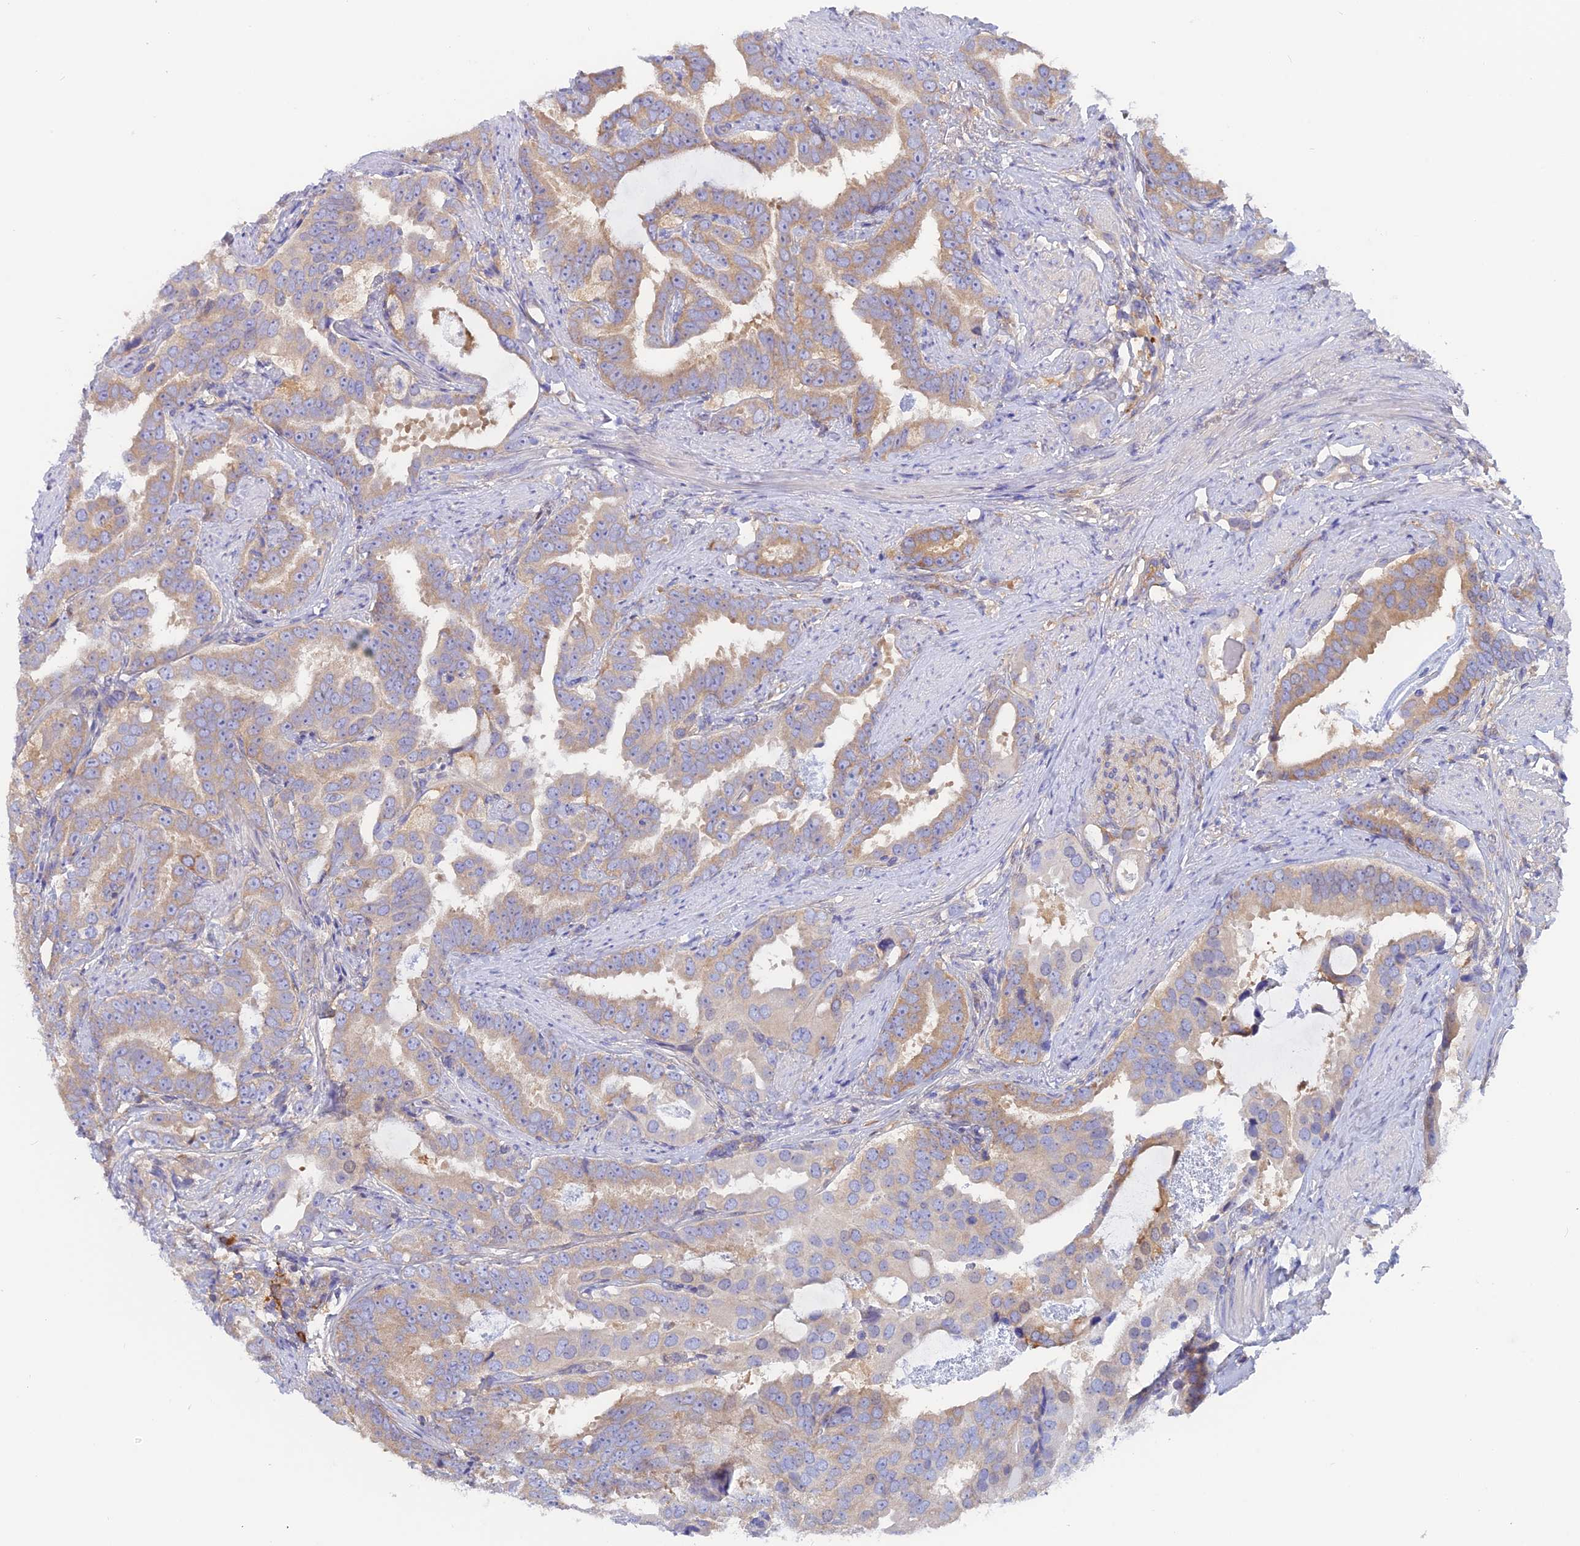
{"staining": {"intensity": "moderate", "quantity": "25%-75%", "location": "cytoplasmic/membranous"}, "tissue": "prostate cancer", "cell_type": "Tumor cells", "image_type": "cancer", "snomed": [{"axis": "morphology", "description": "Adenocarcinoma, Low grade"}, {"axis": "topography", "description": "Prostate"}], "caption": "The micrograph reveals staining of adenocarcinoma (low-grade) (prostate), revealing moderate cytoplasmic/membranous protein staining (brown color) within tumor cells.", "gene": "LZTFL1", "patient": {"sex": "male", "age": 71}}